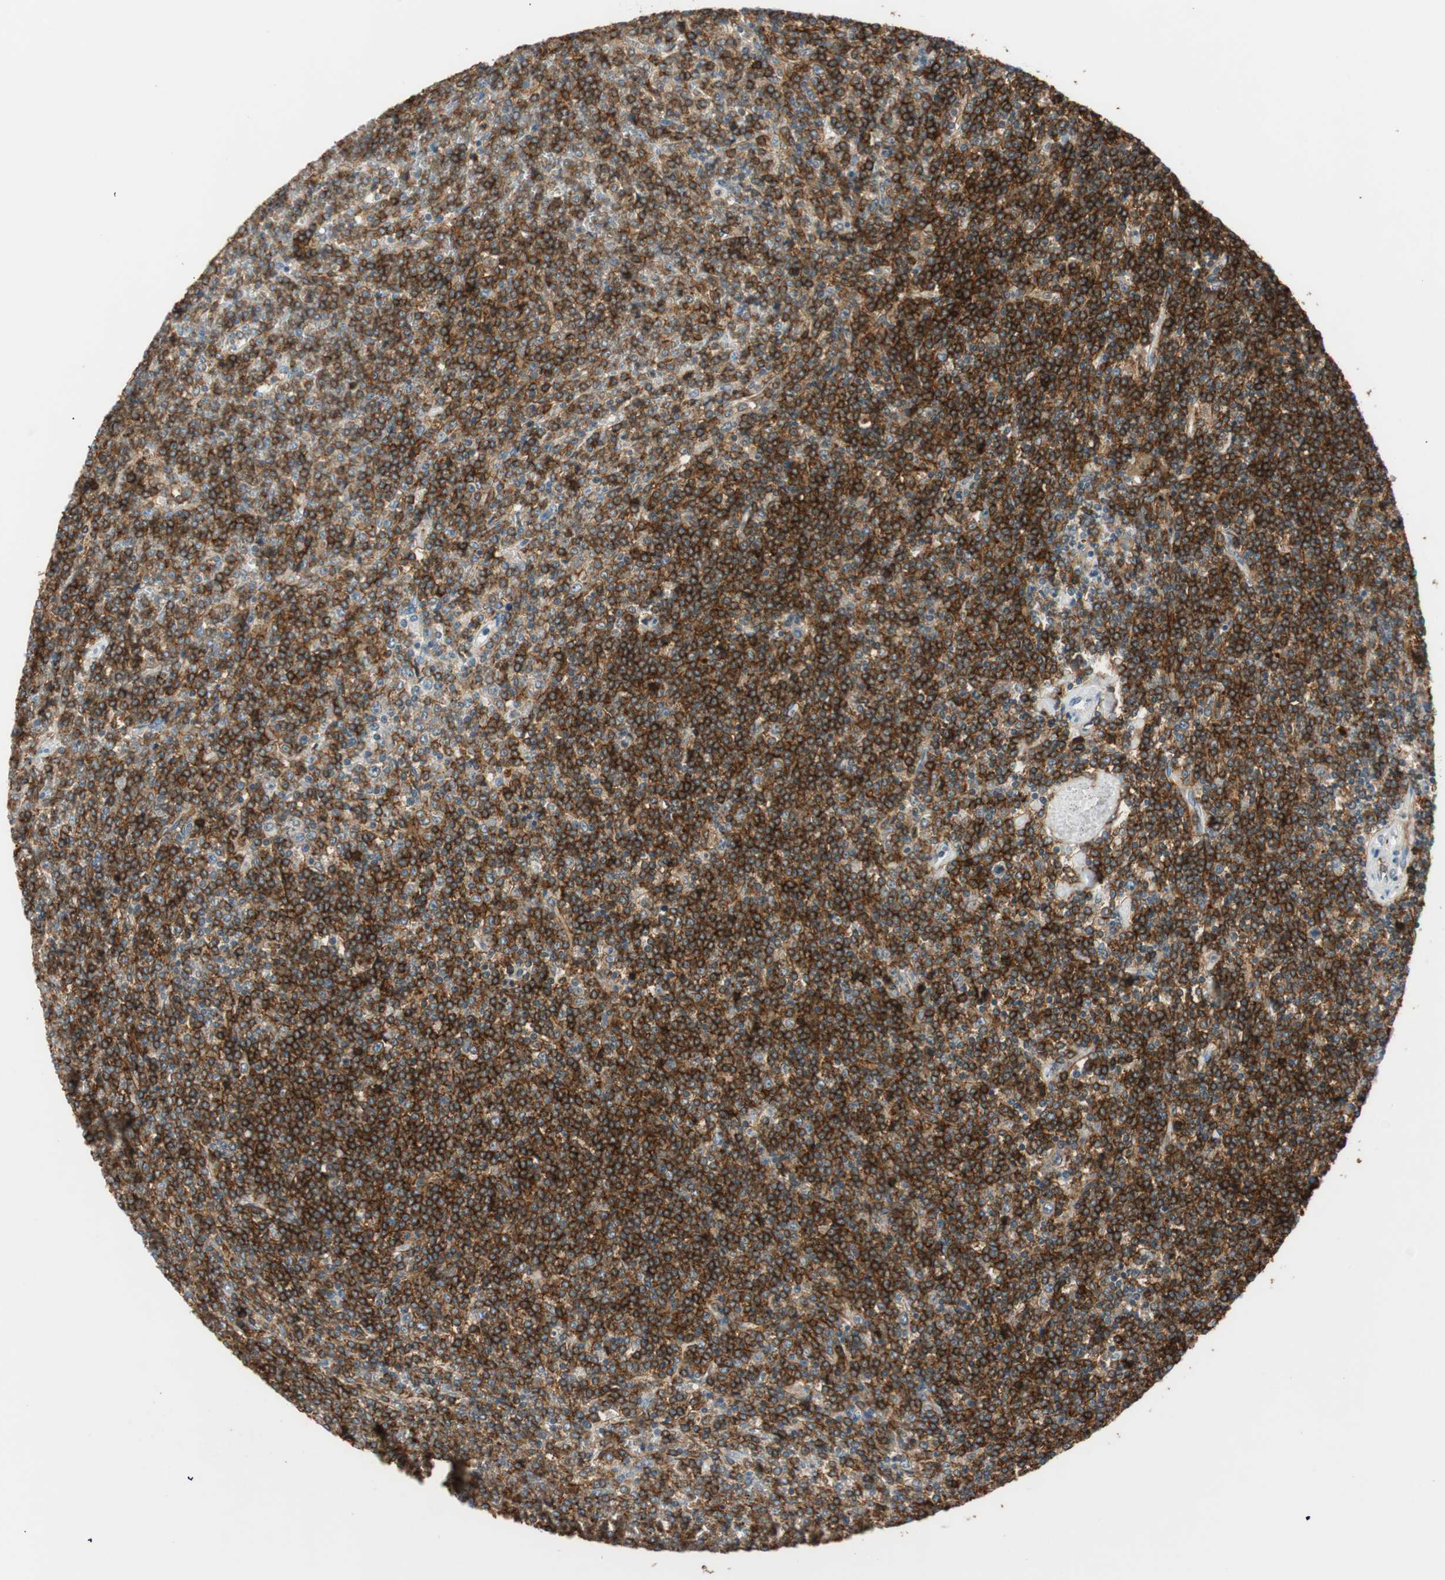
{"staining": {"intensity": "strong", "quantity": ">75%", "location": "cytoplasmic/membranous"}, "tissue": "lymphoma", "cell_type": "Tumor cells", "image_type": "cancer", "snomed": [{"axis": "morphology", "description": "Malignant lymphoma, non-Hodgkin's type, Low grade"}, {"axis": "topography", "description": "Spleen"}], "caption": "Tumor cells display strong cytoplasmic/membranous positivity in approximately >75% of cells in low-grade malignant lymphoma, non-Hodgkin's type.", "gene": "TNFRSF13C", "patient": {"sex": "female", "age": 19}}